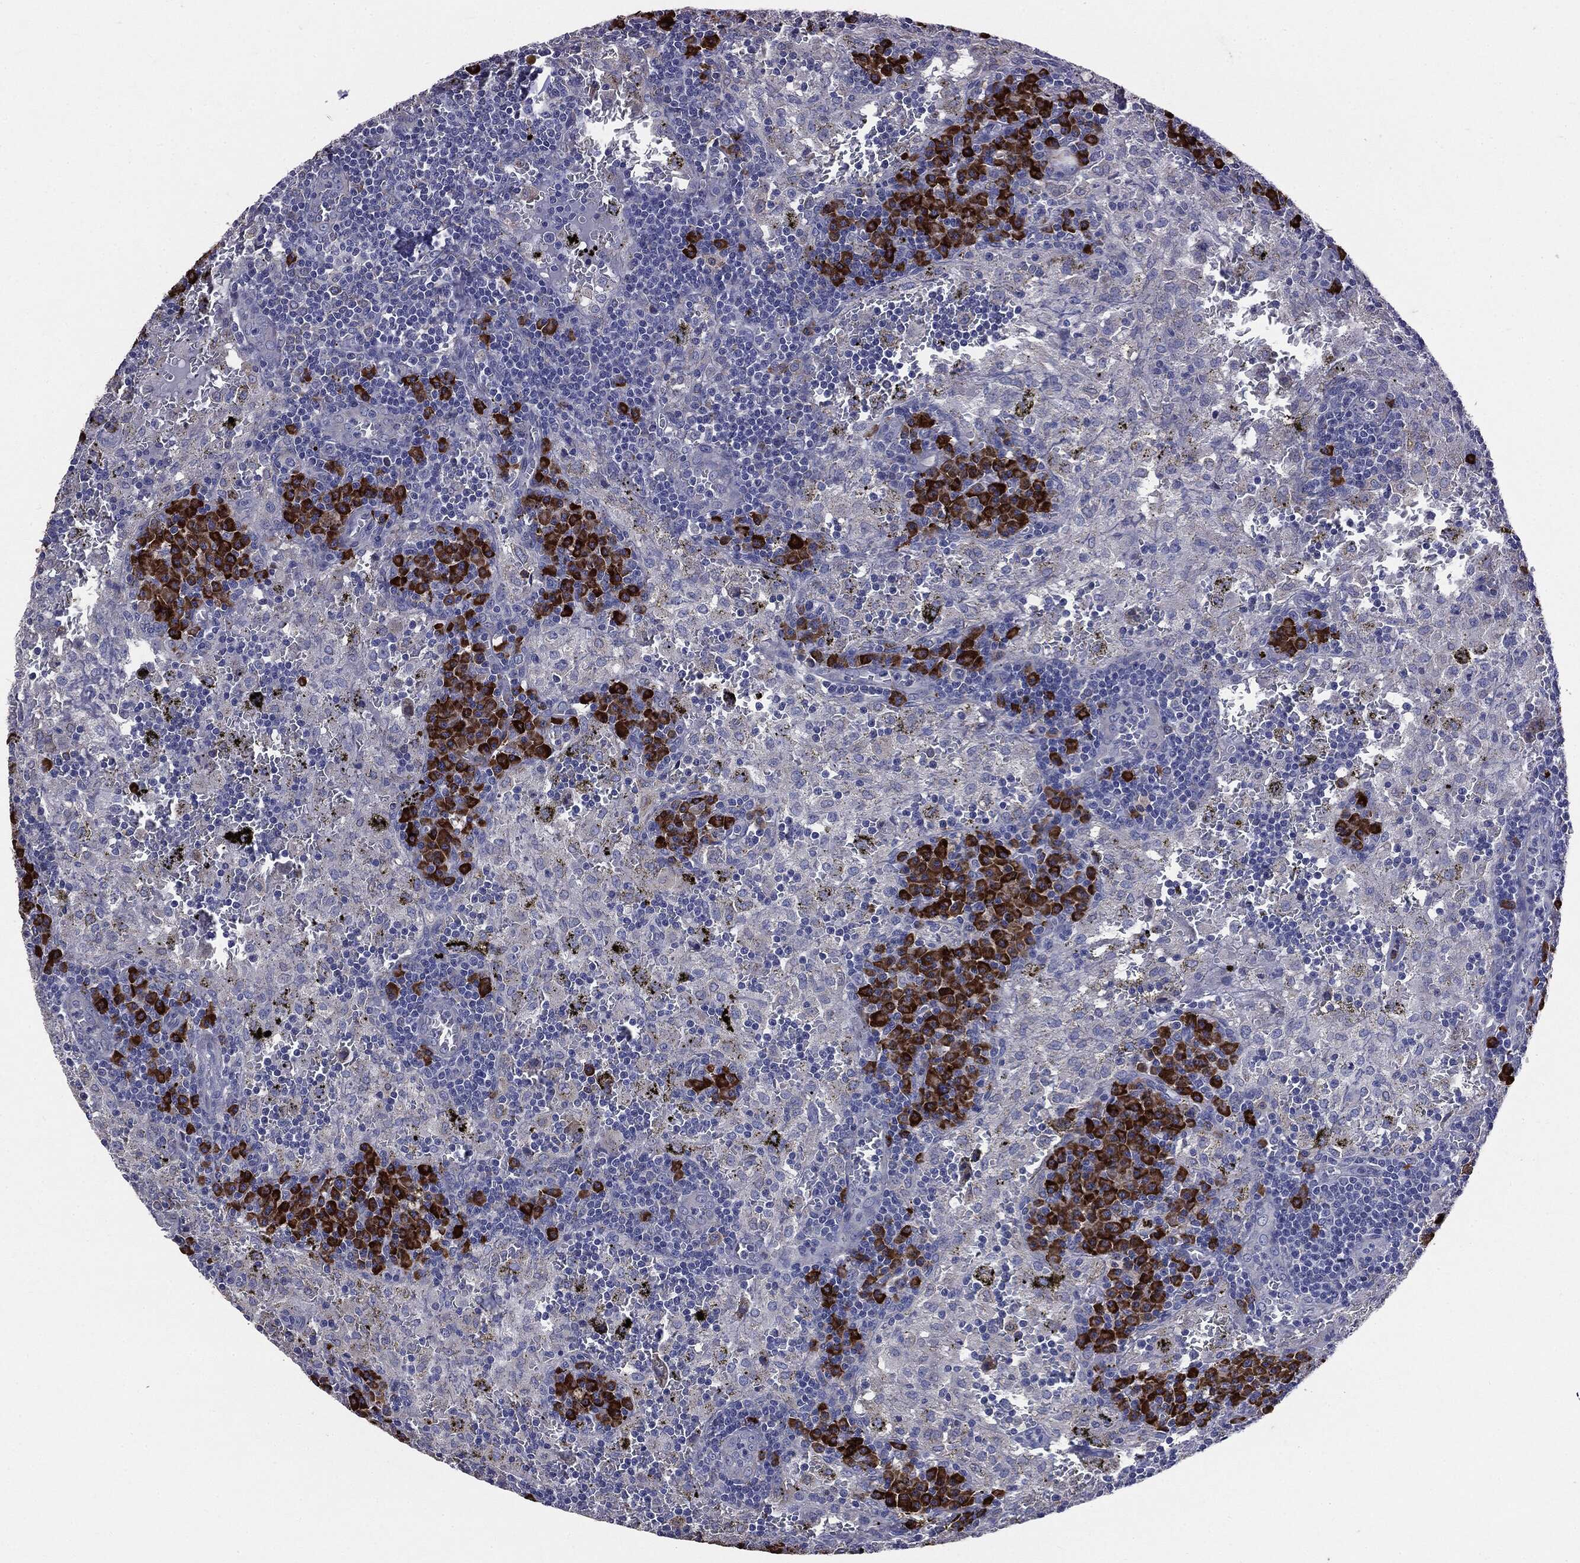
{"staining": {"intensity": "strong", "quantity": "<25%", "location": "cytoplasmic/membranous"}, "tissue": "lymph node", "cell_type": "Germinal center cells", "image_type": "normal", "snomed": [{"axis": "morphology", "description": "Normal tissue, NOS"}, {"axis": "topography", "description": "Lymph node"}], "caption": "An immunohistochemistry image of benign tissue is shown. Protein staining in brown shows strong cytoplasmic/membranous positivity in lymph node within germinal center cells. (Brightfield microscopy of DAB IHC at high magnification).", "gene": "PTGS2", "patient": {"sex": "male", "age": 62}}